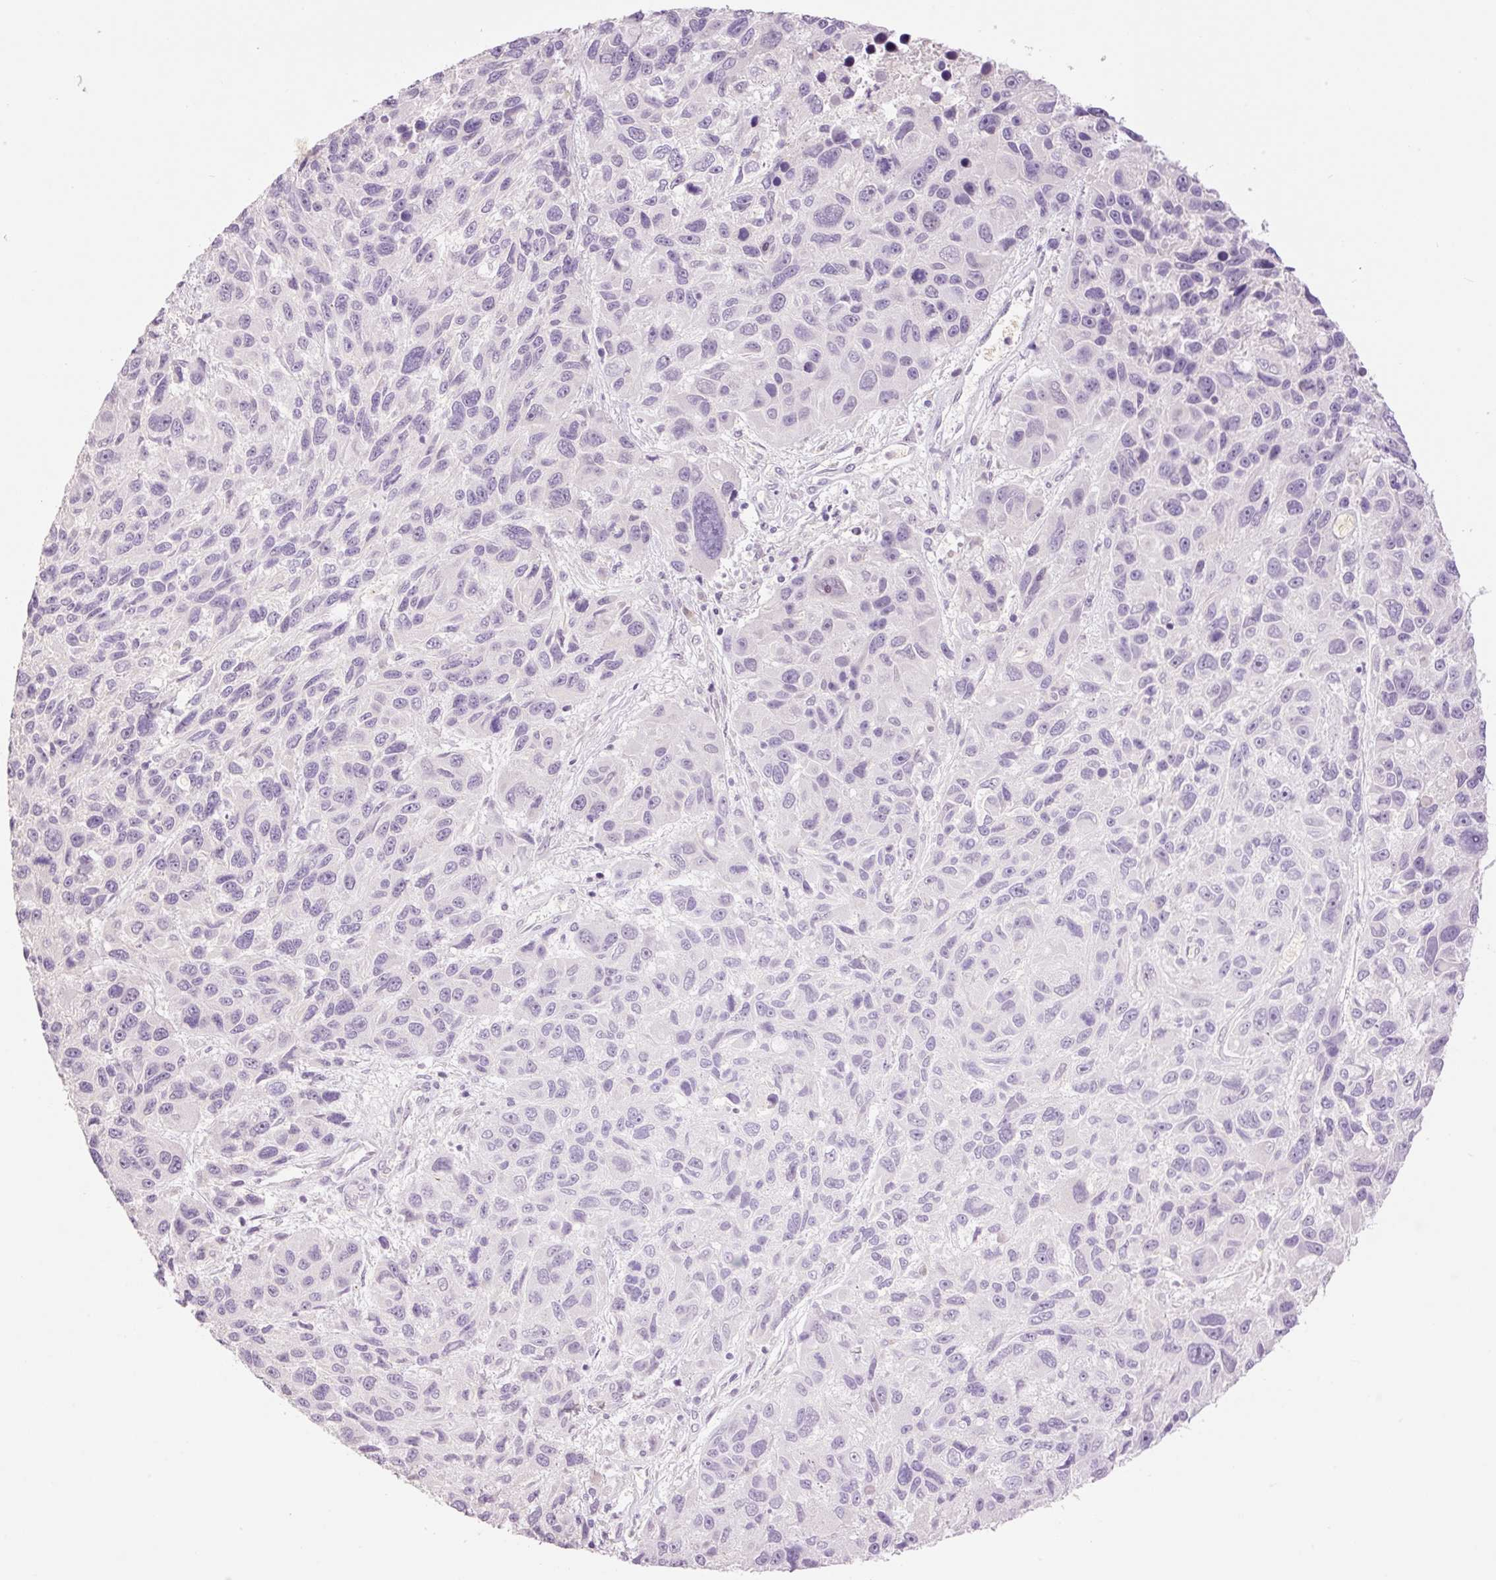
{"staining": {"intensity": "negative", "quantity": "none", "location": "none"}, "tissue": "melanoma", "cell_type": "Tumor cells", "image_type": "cancer", "snomed": [{"axis": "morphology", "description": "Malignant melanoma, NOS"}, {"axis": "topography", "description": "Skin"}], "caption": "Melanoma stained for a protein using immunohistochemistry exhibits no expression tumor cells.", "gene": "LY6G6D", "patient": {"sex": "male", "age": 53}}